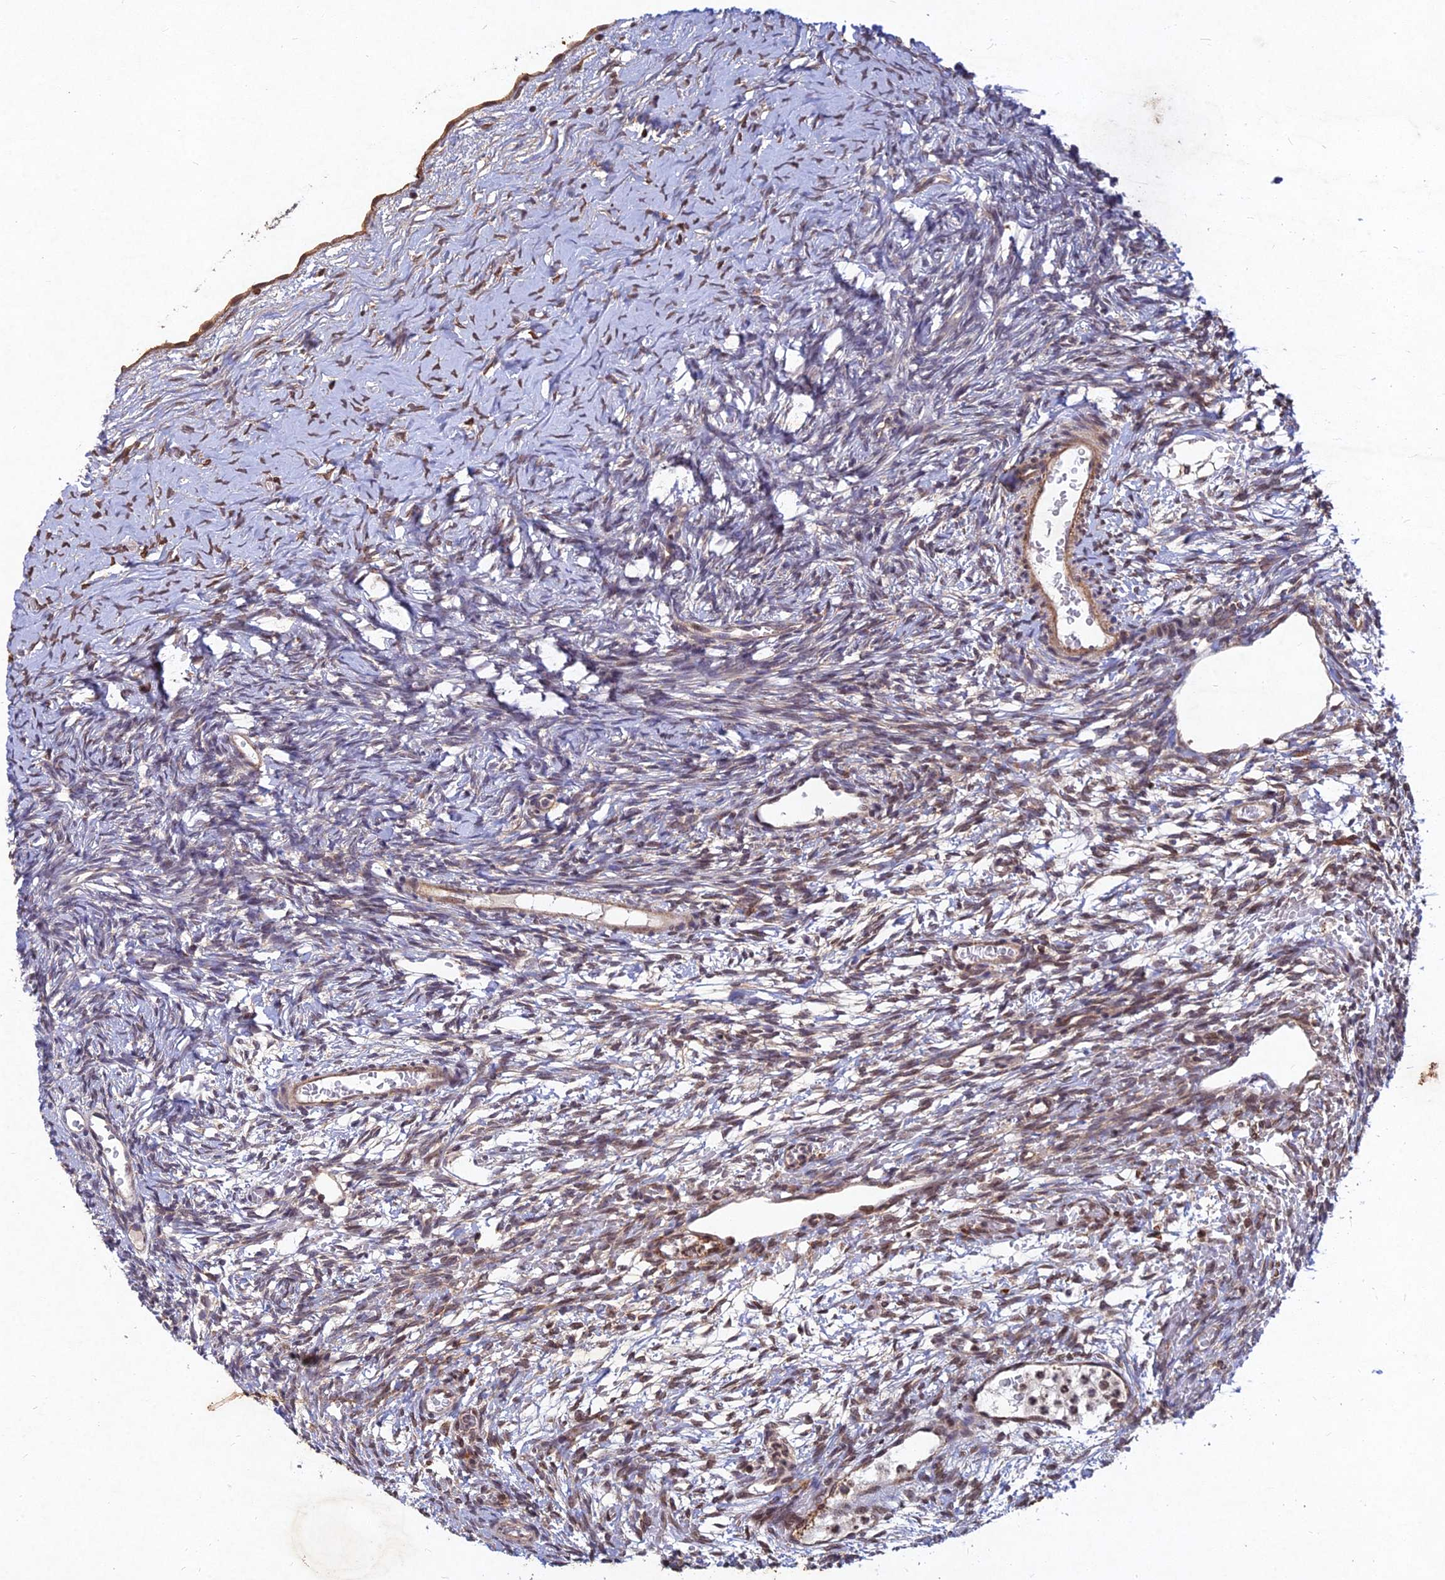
{"staining": {"intensity": "moderate", "quantity": ">75%", "location": "cytoplasmic/membranous"}, "tissue": "ovary", "cell_type": "Follicle cells", "image_type": "normal", "snomed": [{"axis": "morphology", "description": "Normal tissue, NOS"}, {"axis": "topography", "description": "Ovary"}], "caption": "Ovary stained for a protein shows moderate cytoplasmic/membranous positivity in follicle cells. (DAB (3,3'-diaminobenzidine) = brown stain, brightfield microscopy at high magnification).", "gene": "RELCH", "patient": {"sex": "female", "age": 39}}